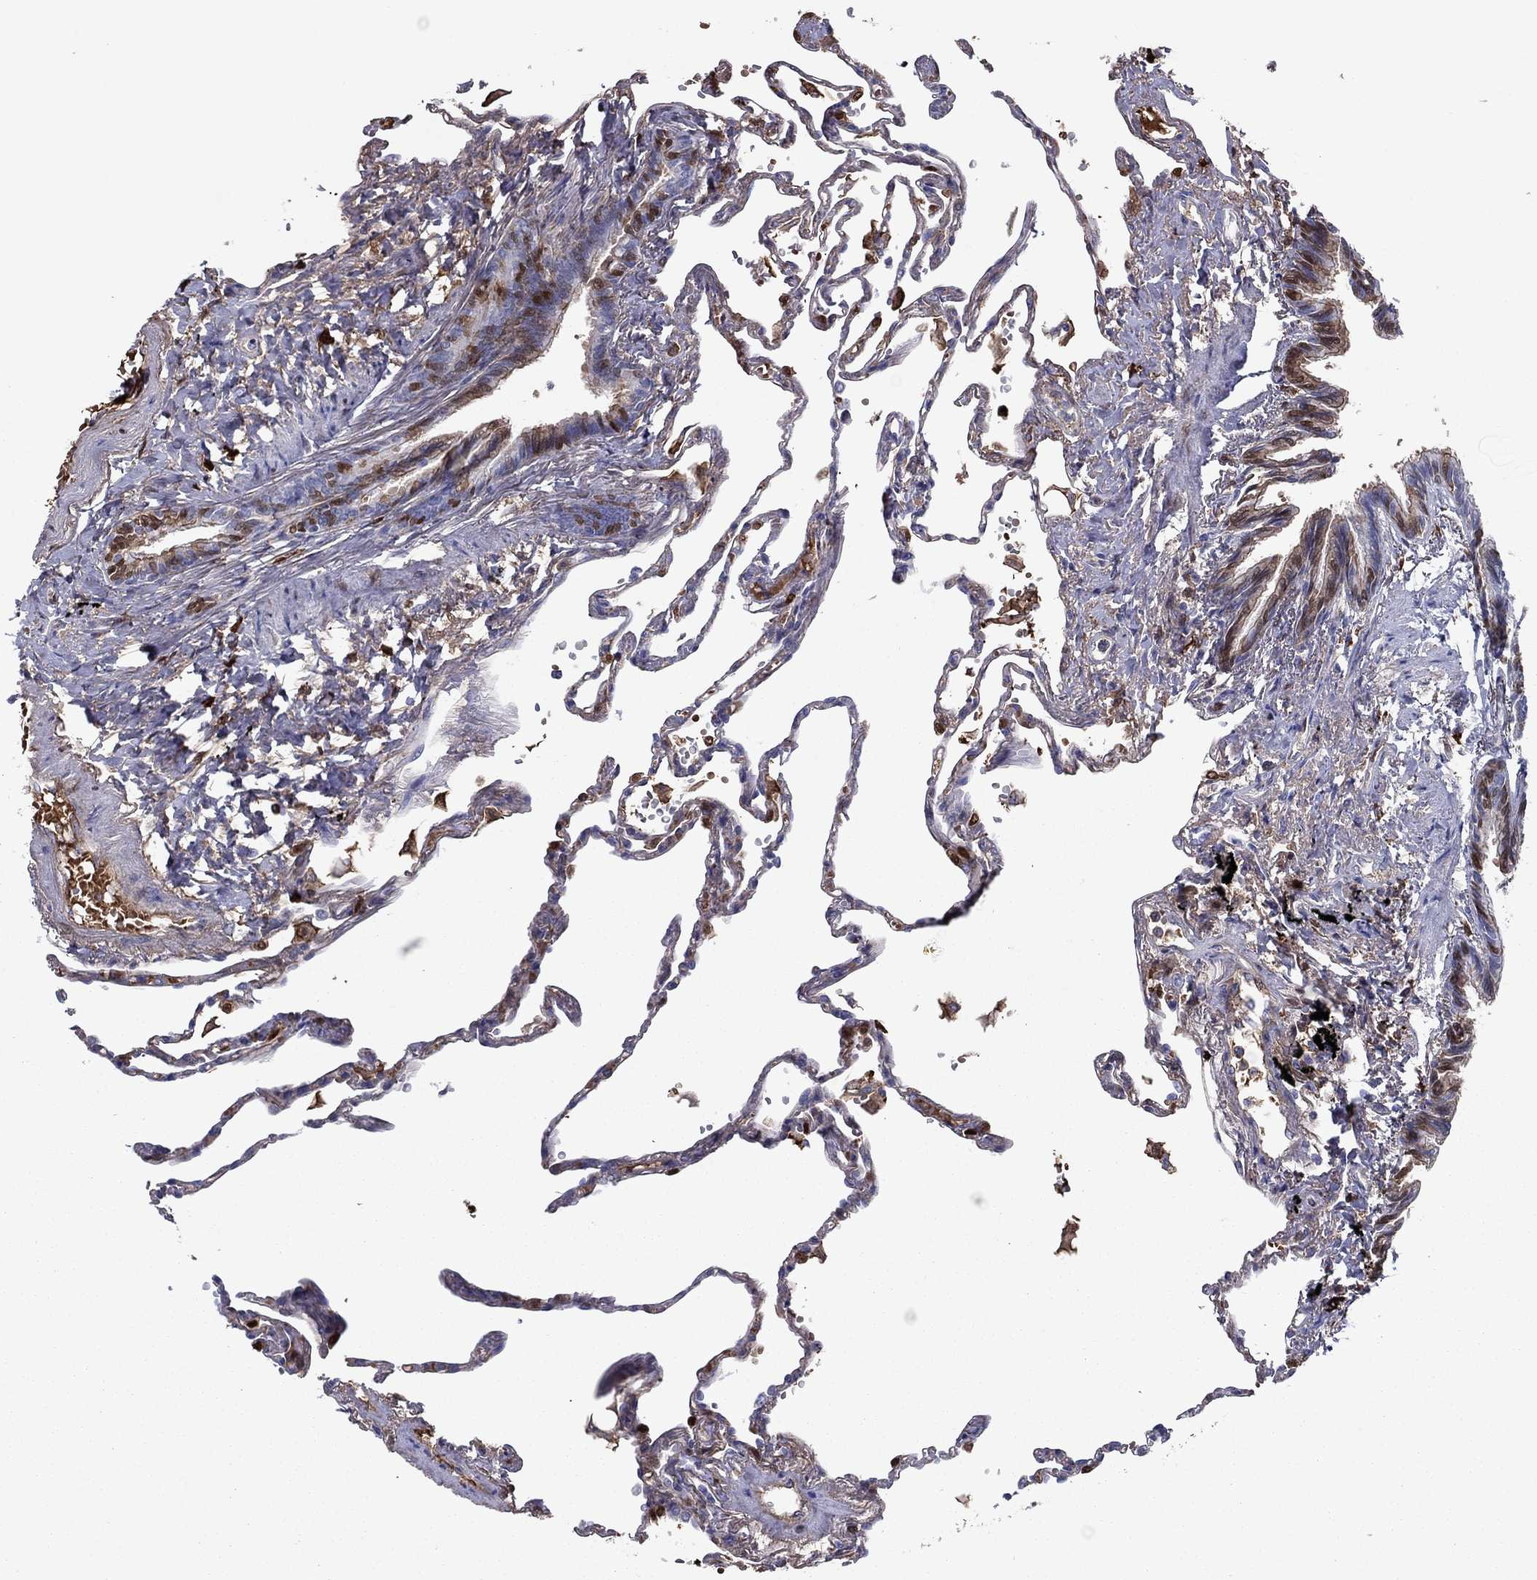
{"staining": {"intensity": "strong", "quantity": "<25%", "location": "cytoplasmic/membranous"}, "tissue": "lung", "cell_type": "Alveolar cells", "image_type": "normal", "snomed": [{"axis": "morphology", "description": "Normal tissue, NOS"}, {"axis": "topography", "description": "Lung"}], "caption": "The photomicrograph demonstrates a brown stain indicating the presence of a protein in the cytoplasmic/membranous of alveolar cells in lung. Ihc stains the protein in brown and the nuclei are stained blue.", "gene": "HPX", "patient": {"sex": "male", "age": 78}}